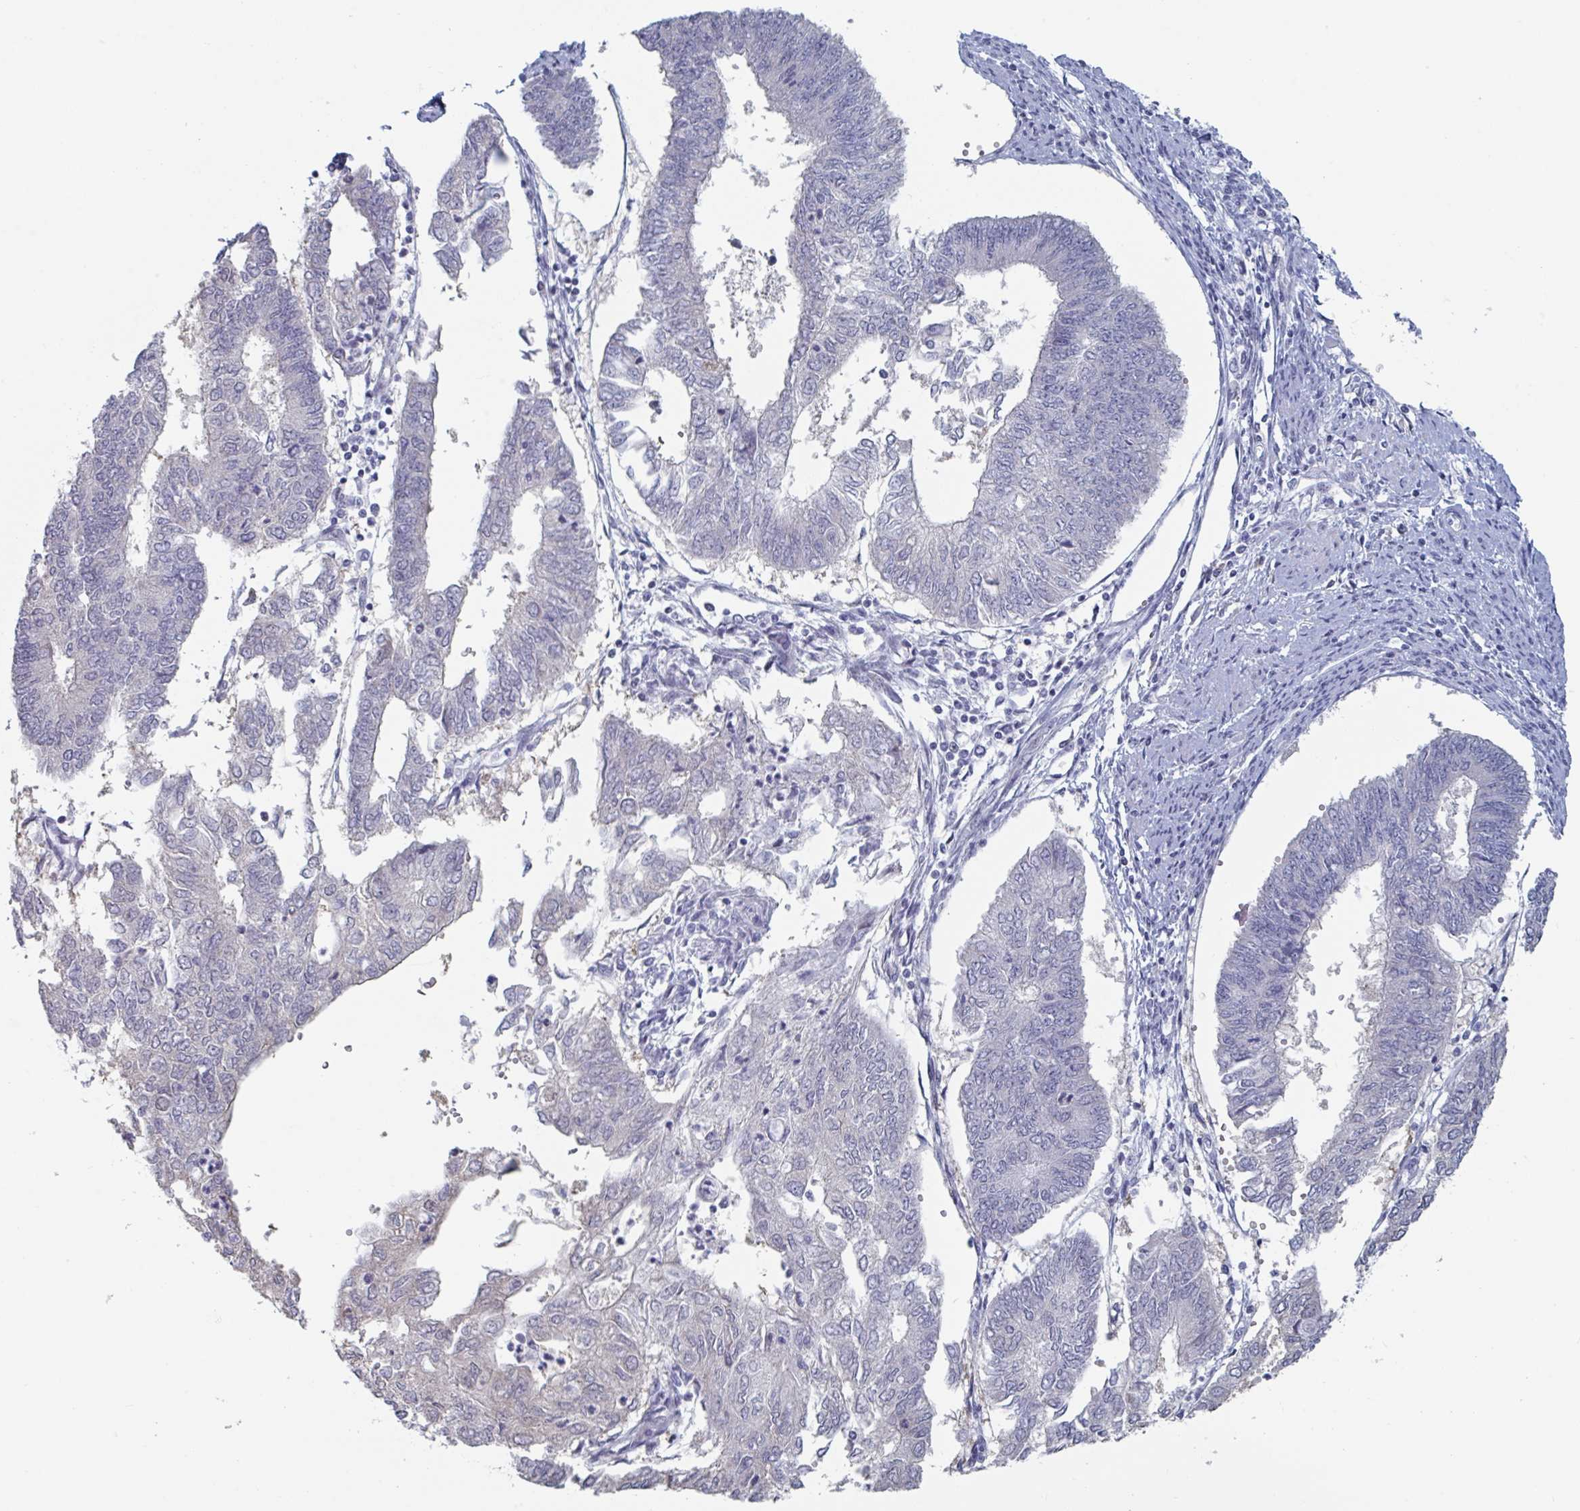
{"staining": {"intensity": "negative", "quantity": "none", "location": "none"}, "tissue": "endometrial cancer", "cell_type": "Tumor cells", "image_type": "cancer", "snomed": [{"axis": "morphology", "description": "Adenocarcinoma, NOS"}, {"axis": "topography", "description": "Endometrium"}], "caption": "Immunohistochemistry (IHC) micrograph of endometrial cancer (adenocarcinoma) stained for a protein (brown), which shows no expression in tumor cells.", "gene": "FOXA1", "patient": {"sex": "female", "age": 68}}